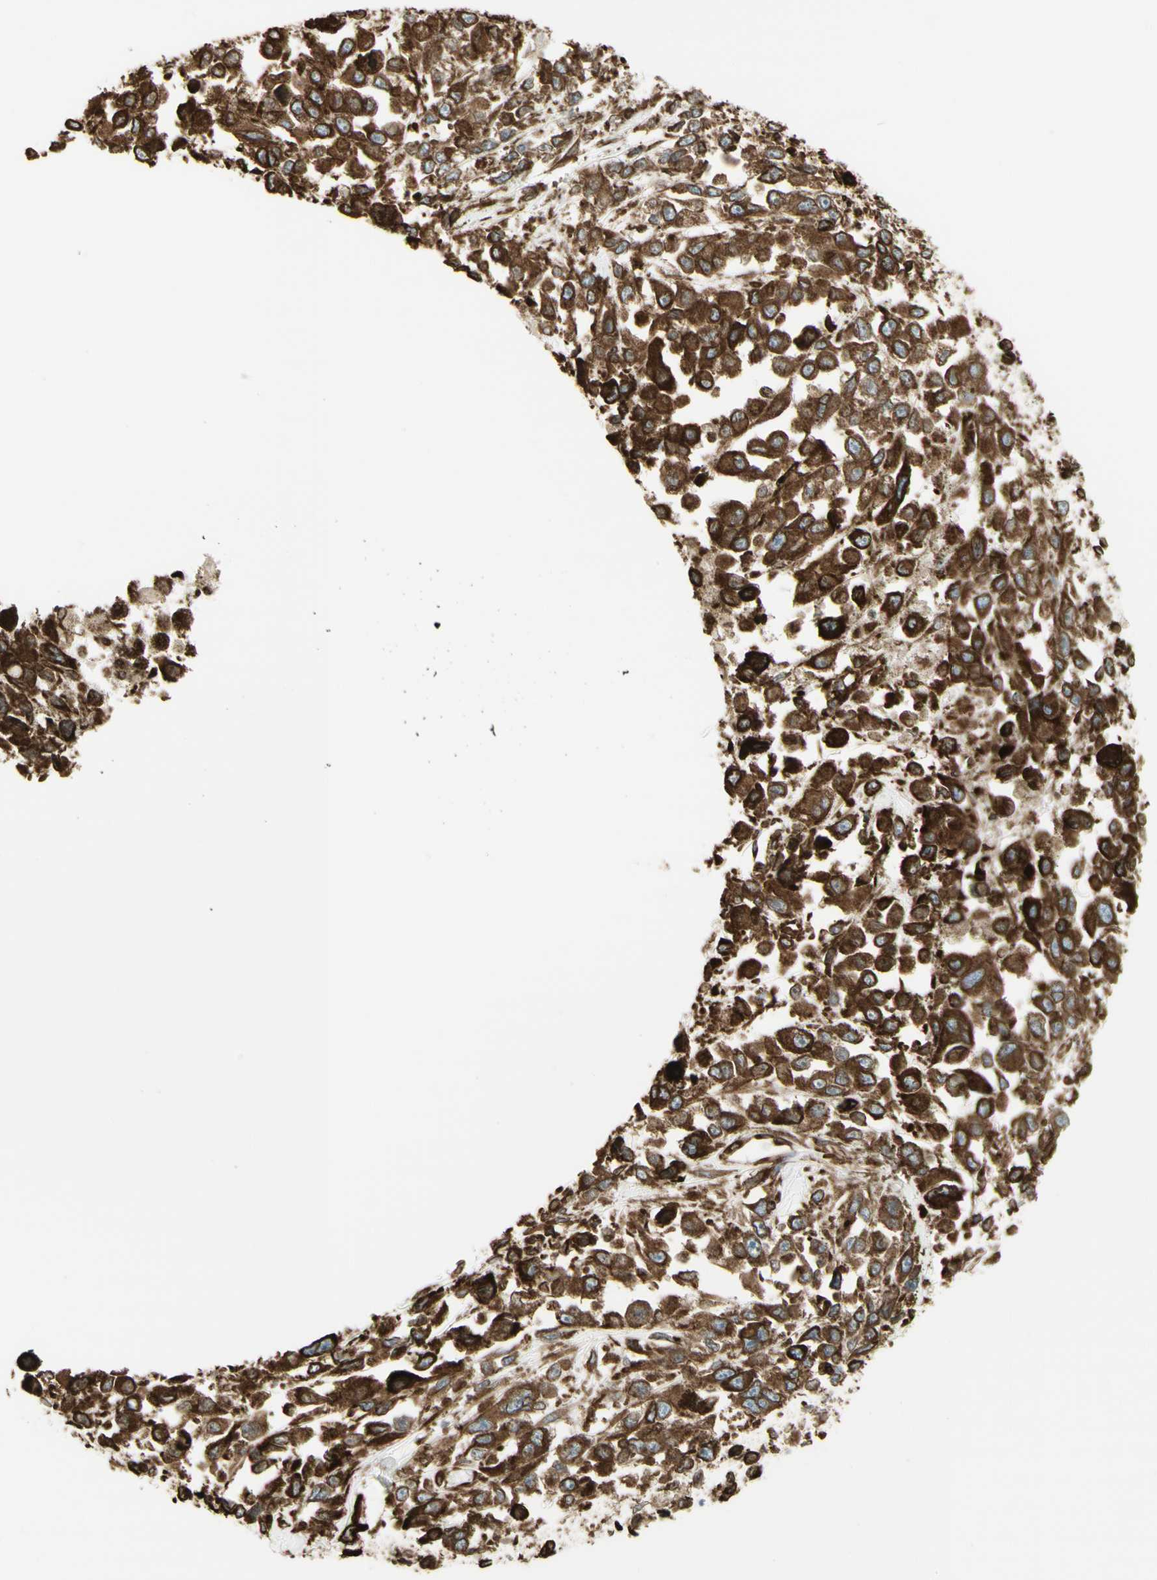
{"staining": {"intensity": "strong", "quantity": "25%-75%", "location": "cytoplasmic/membranous"}, "tissue": "melanoma", "cell_type": "Tumor cells", "image_type": "cancer", "snomed": [{"axis": "morphology", "description": "Malignant melanoma, Metastatic site"}, {"axis": "topography", "description": "Lymph node"}], "caption": "A photomicrograph showing strong cytoplasmic/membranous expression in about 25%-75% of tumor cells in melanoma, as visualized by brown immunohistochemical staining.", "gene": "CANX", "patient": {"sex": "male", "age": 59}}